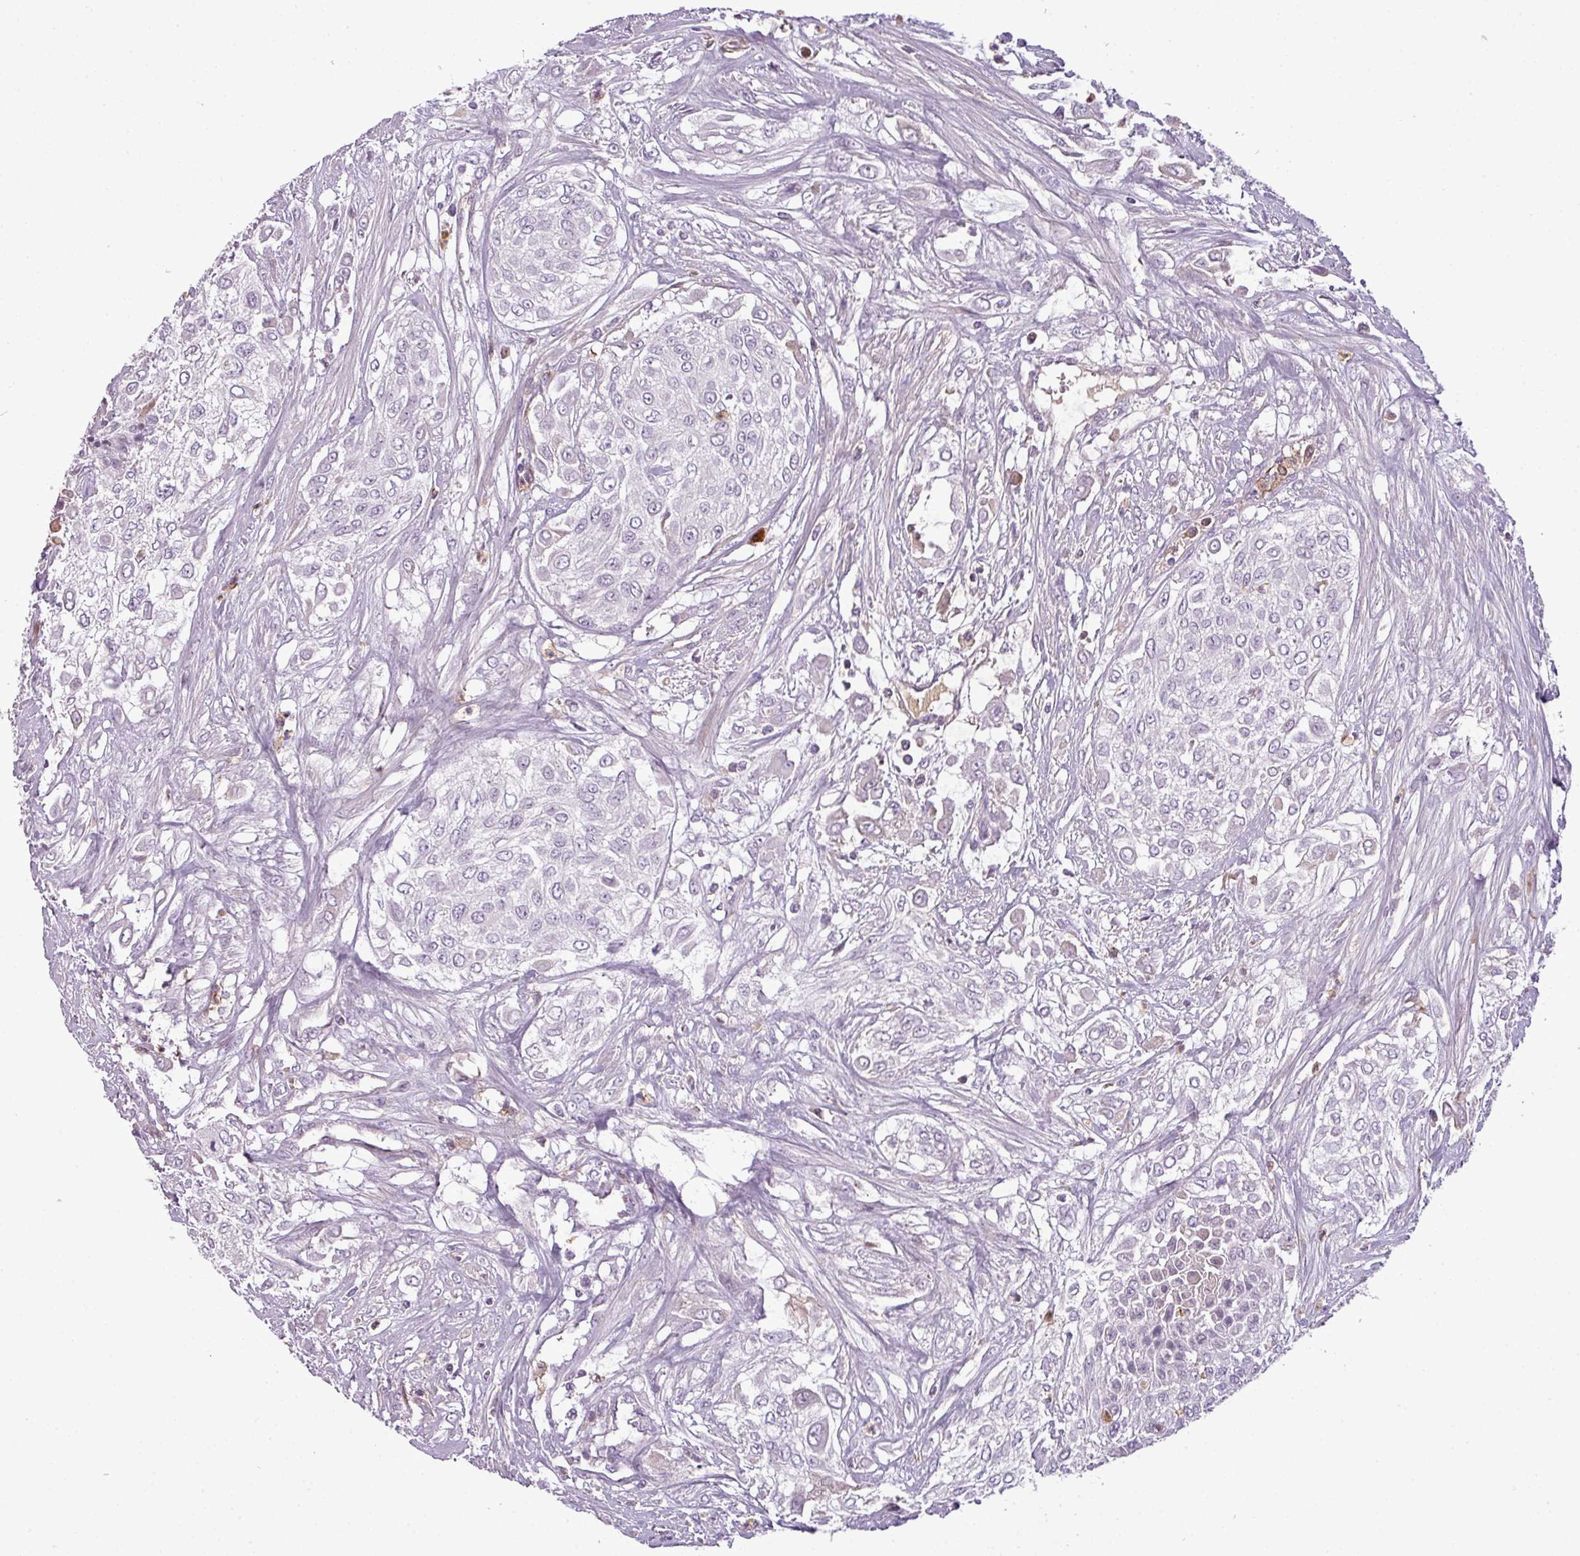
{"staining": {"intensity": "weak", "quantity": "<25%", "location": "cytoplasmic/membranous,nuclear"}, "tissue": "urothelial cancer", "cell_type": "Tumor cells", "image_type": "cancer", "snomed": [{"axis": "morphology", "description": "Urothelial carcinoma, High grade"}, {"axis": "topography", "description": "Urinary bladder"}], "caption": "Urothelial cancer was stained to show a protein in brown. There is no significant staining in tumor cells.", "gene": "C4B", "patient": {"sex": "male", "age": 67}}